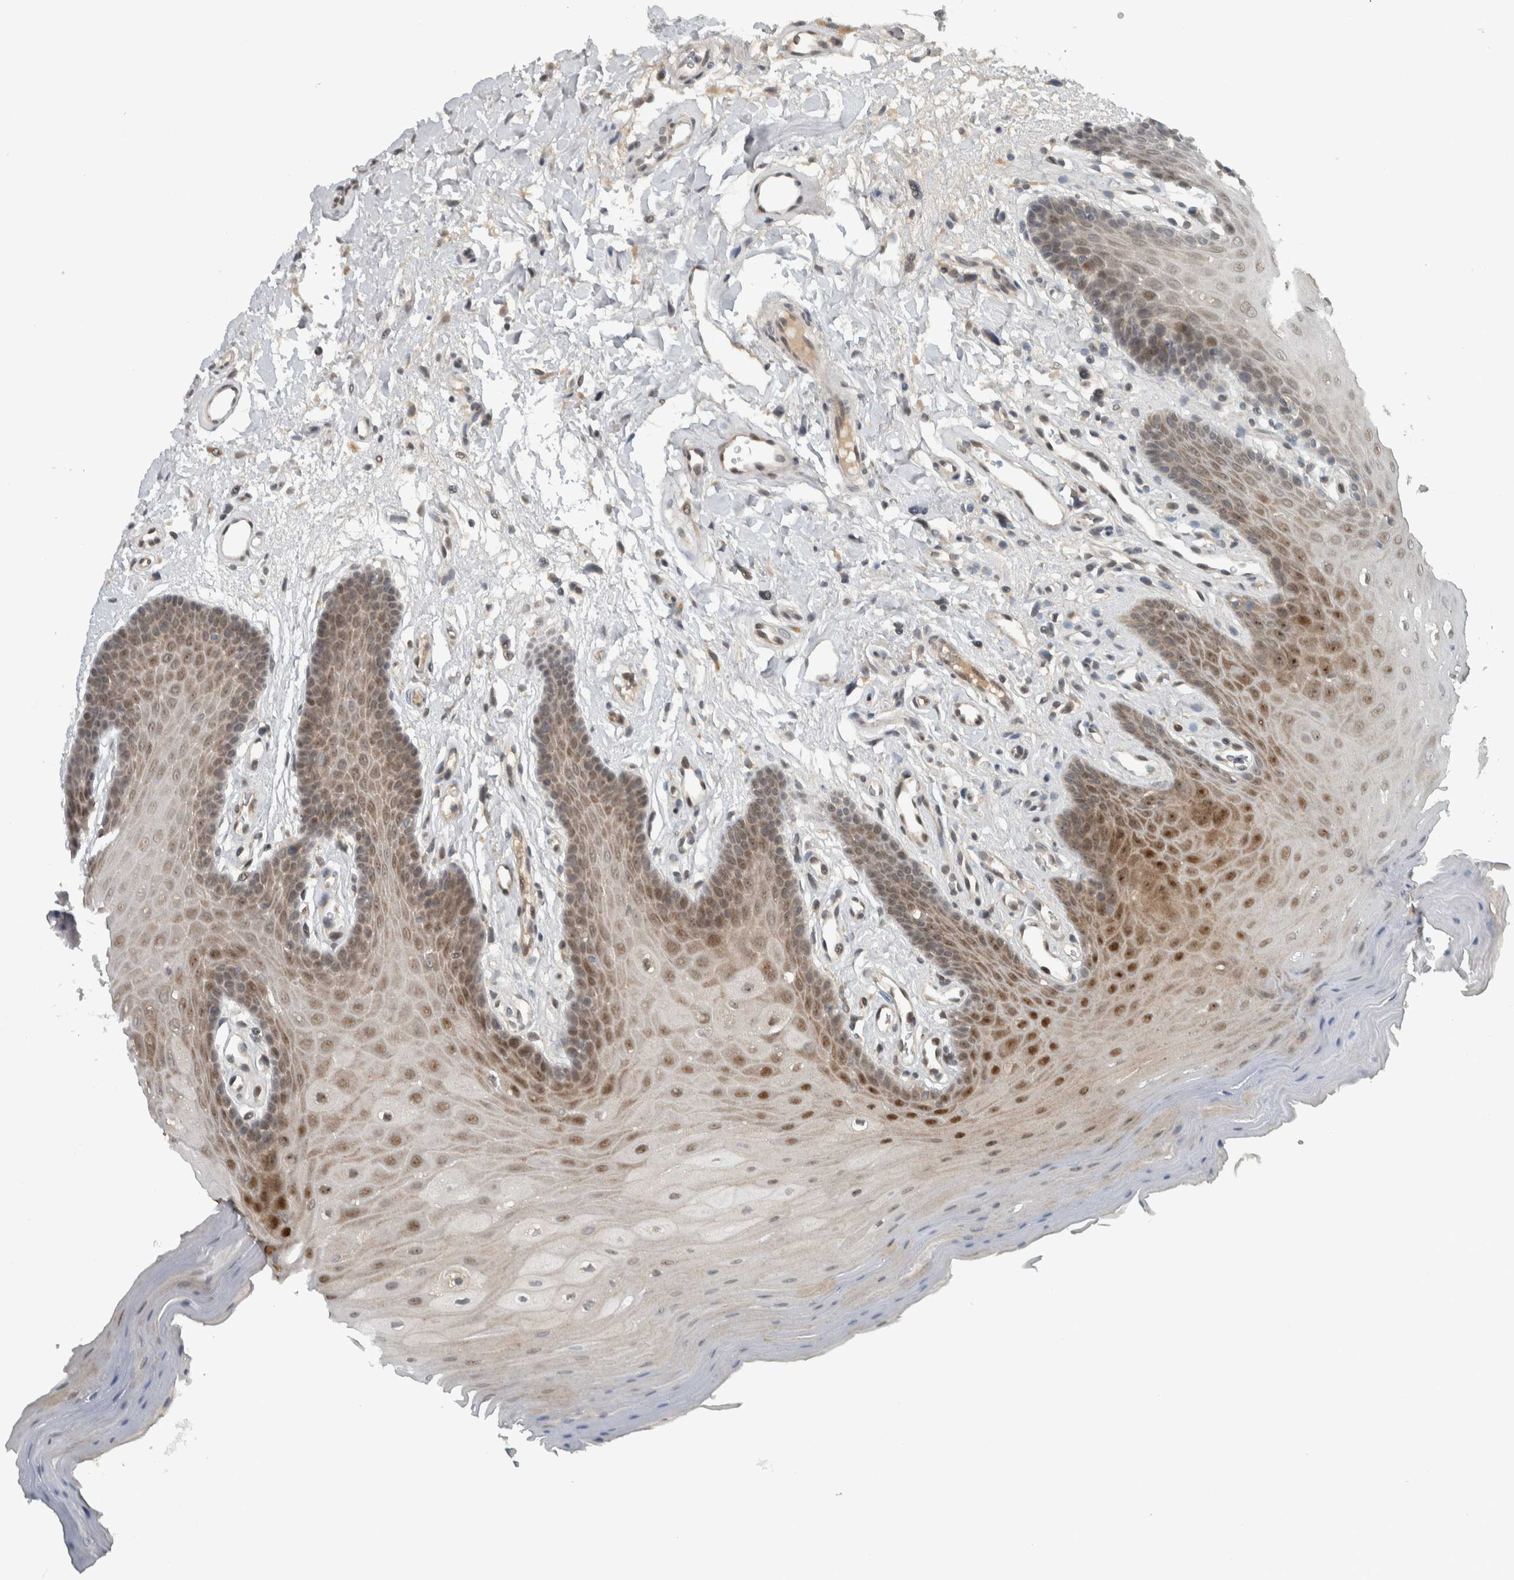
{"staining": {"intensity": "strong", "quantity": ">75%", "location": "nuclear"}, "tissue": "oral mucosa", "cell_type": "Squamous epithelial cells", "image_type": "normal", "snomed": [{"axis": "morphology", "description": "Normal tissue, NOS"}, {"axis": "morphology", "description": "Squamous cell carcinoma, NOS"}, {"axis": "topography", "description": "Oral tissue"}, {"axis": "topography", "description": "Head-Neck"}], "caption": "Protein staining of benign oral mucosa demonstrates strong nuclear expression in approximately >75% of squamous epithelial cells. The staining was performed using DAB to visualize the protein expression in brown, while the nuclei were stained in blue with hematoxylin (Magnification: 20x).", "gene": "XPO5", "patient": {"sex": "male", "age": 71}}